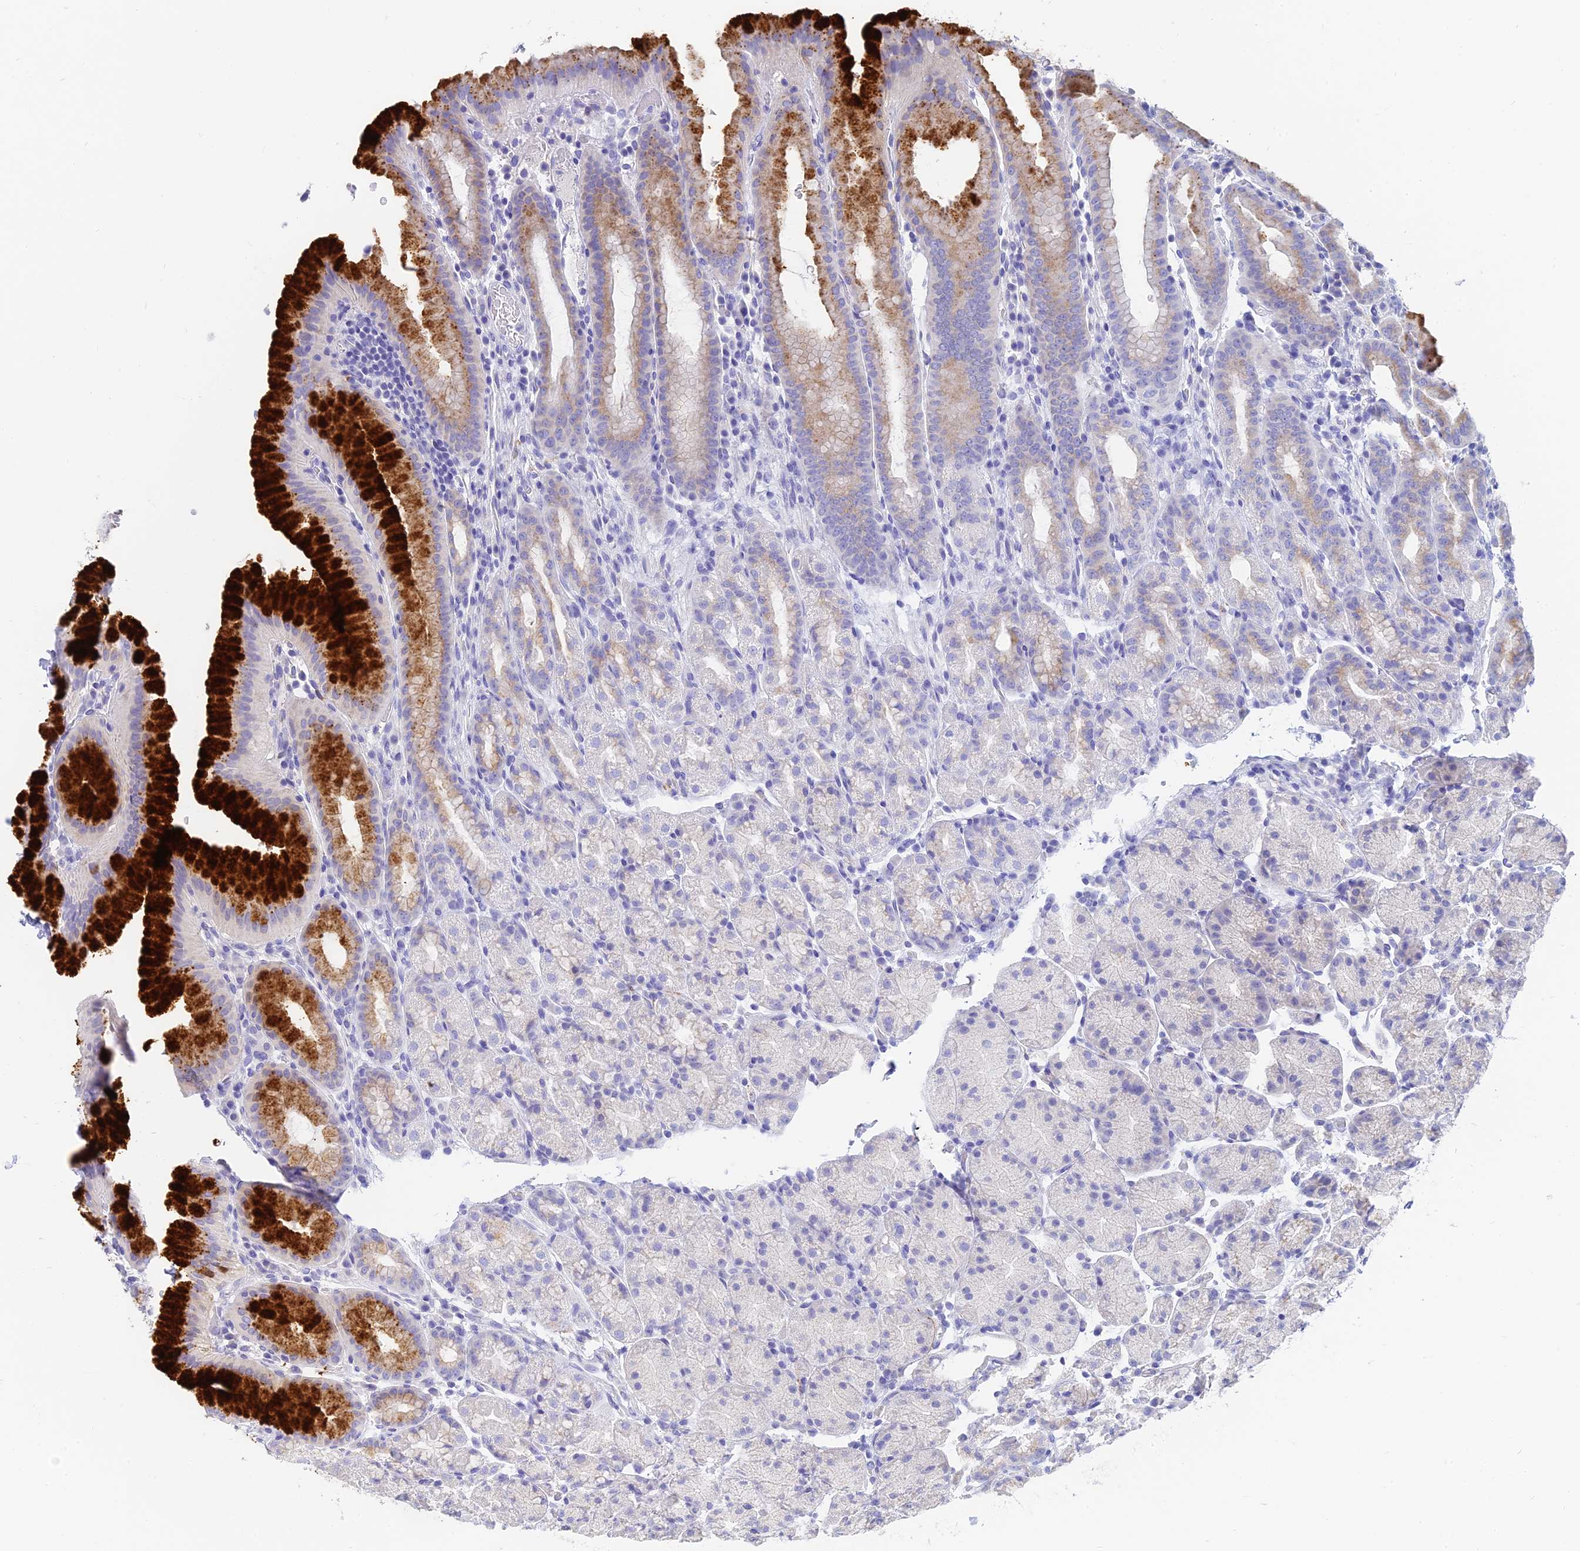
{"staining": {"intensity": "strong", "quantity": "<25%", "location": "cytoplasmic/membranous"}, "tissue": "stomach", "cell_type": "Glandular cells", "image_type": "normal", "snomed": [{"axis": "morphology", "description": "Normal tissue, NOS"}, {"axis": "topography", "description": "Stomach, upper"}, {"axis": "topography", "description": "Stomach, lower"}, {"axis": "topography", "description": "Small intestine"}], "caption": "Strong cytoplasmic/membranous expression for a protein is present in approximately <25% of glandular cells of unremarkable stomach using immunohistochemistry (IHC).", "gene": "SLC36A2", "patient": {"sex": "male", "age": 68}}